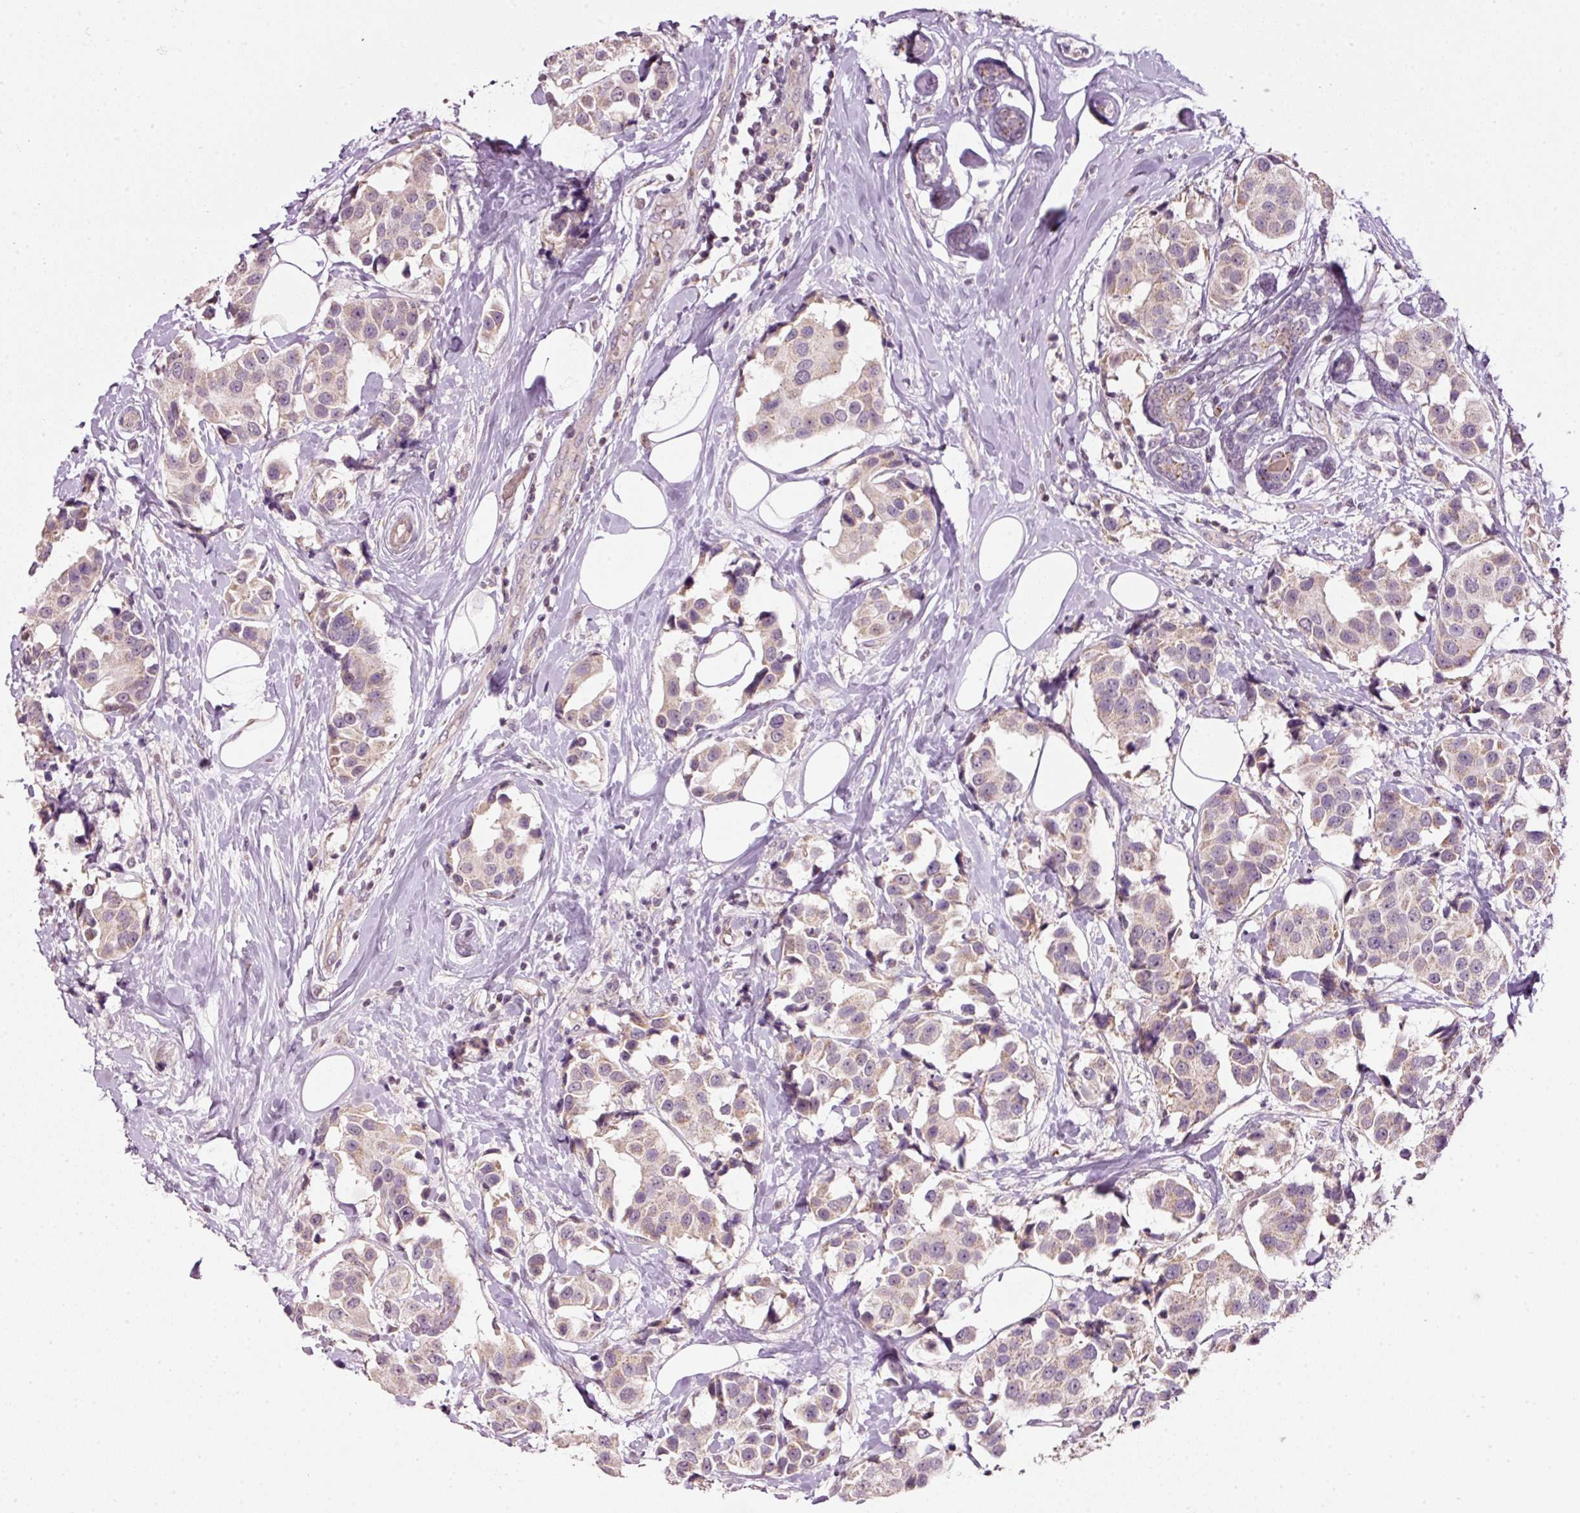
{"staining": {"intensity": "weak", "quantity": "<25%", "location": "cytoplasmic/membranous"}, "tissue": "breast cancer", "cell_type": "Tumor cells", "image_type": "cancer", "snomed": [{"axis": "morphology", "description": "Normal tissue, NOS"}, {"axis": "morphology", "description": "Duct carcinoma"}, {"axis": "topography", "description": "Breast"}], "caption": "DAB (3,3'-diaminobenzidine) immunohistochemical staining of human breast intraductal carcinoma displays no significant expression in tumor cells.", "gene": "TOB2", "patient": {"sex": "female", "age": 39}}